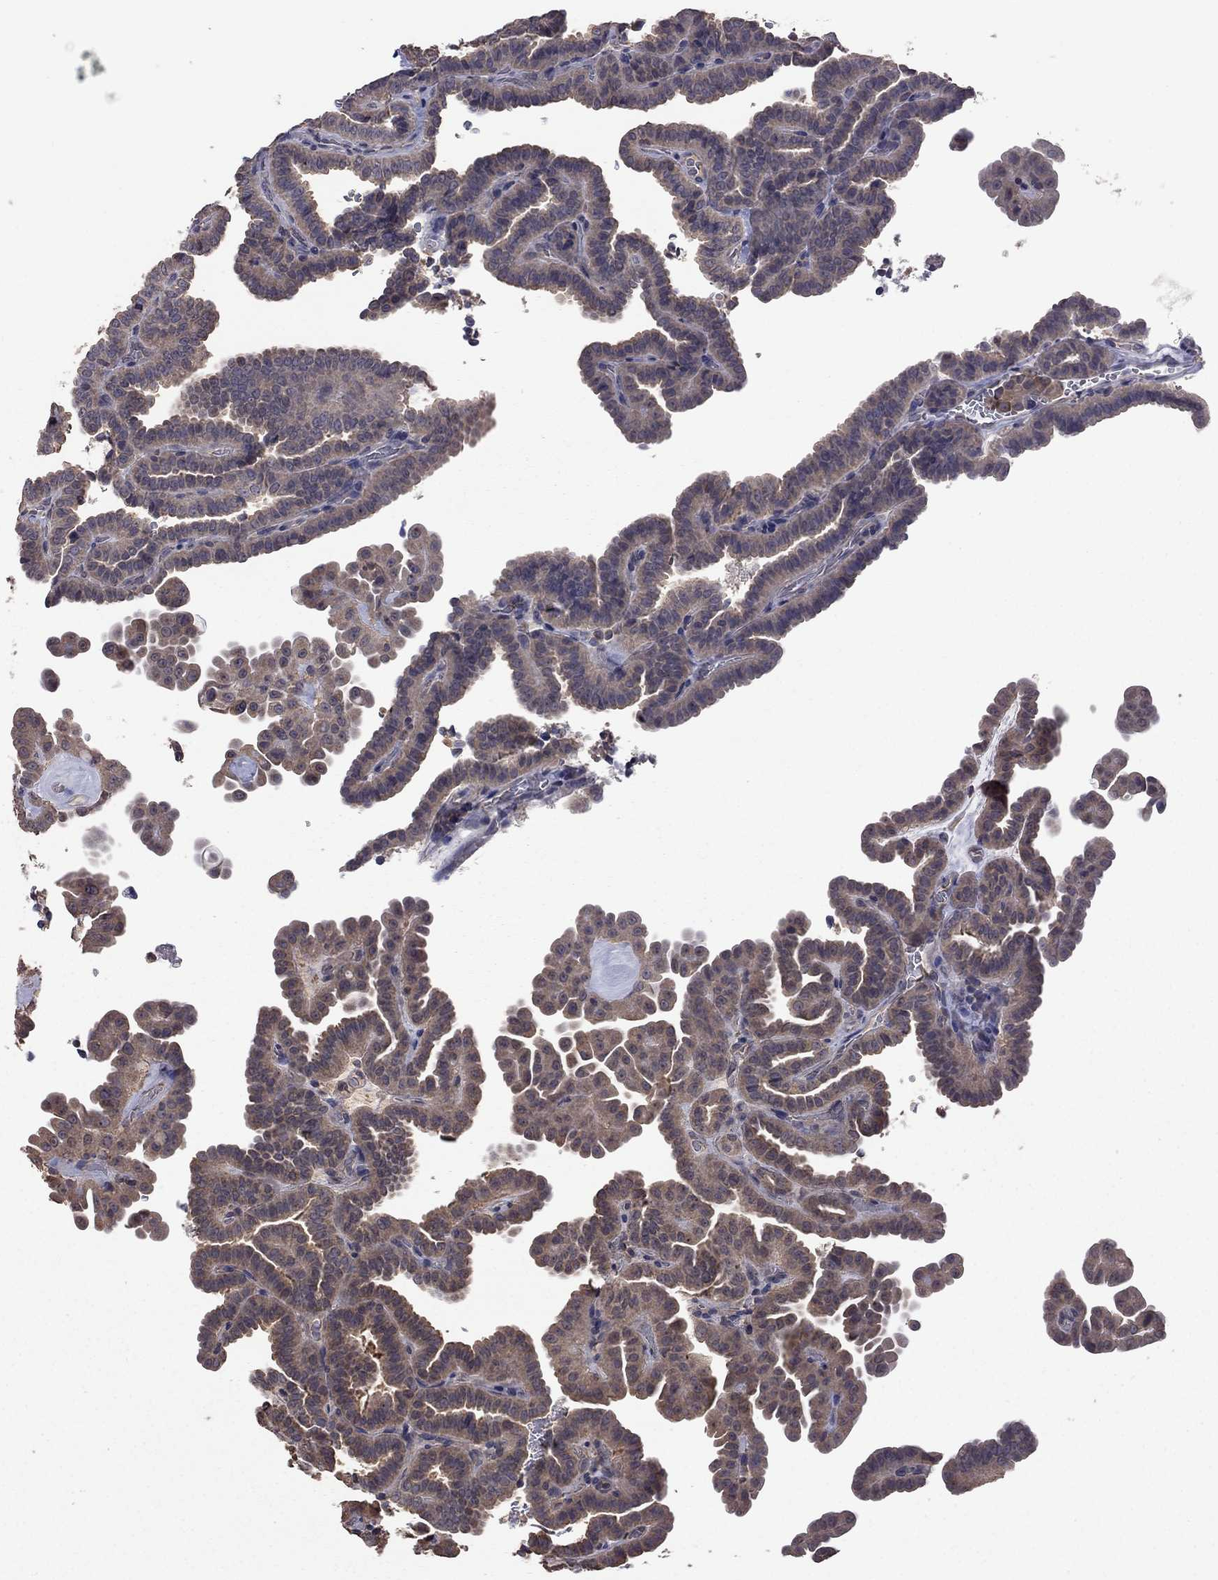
{"staining": {"intensity": "moderate", "quantity": ">75%", "location": "cytoplasmic/membranous"}, "tissue": "thyroid cancer", "cell_type": "Tumor cells", "image_type": "cancer", "snomed": [{"axis": "morphology", "description": "Papillary adenocarcinoma, NOS"}, {"axis": "topography", "description": "Thyroid gland"}], "caption": "Immunohistochemistry (DAB) staining of human papillary adenocarcinoma (thyroid) demonstrates moderate cytoplasmic/membranous protein expression in approximately >75% of tumor cells.", "gene": "TSNARE1", "patient": {"sex": "female", "age": 39}}